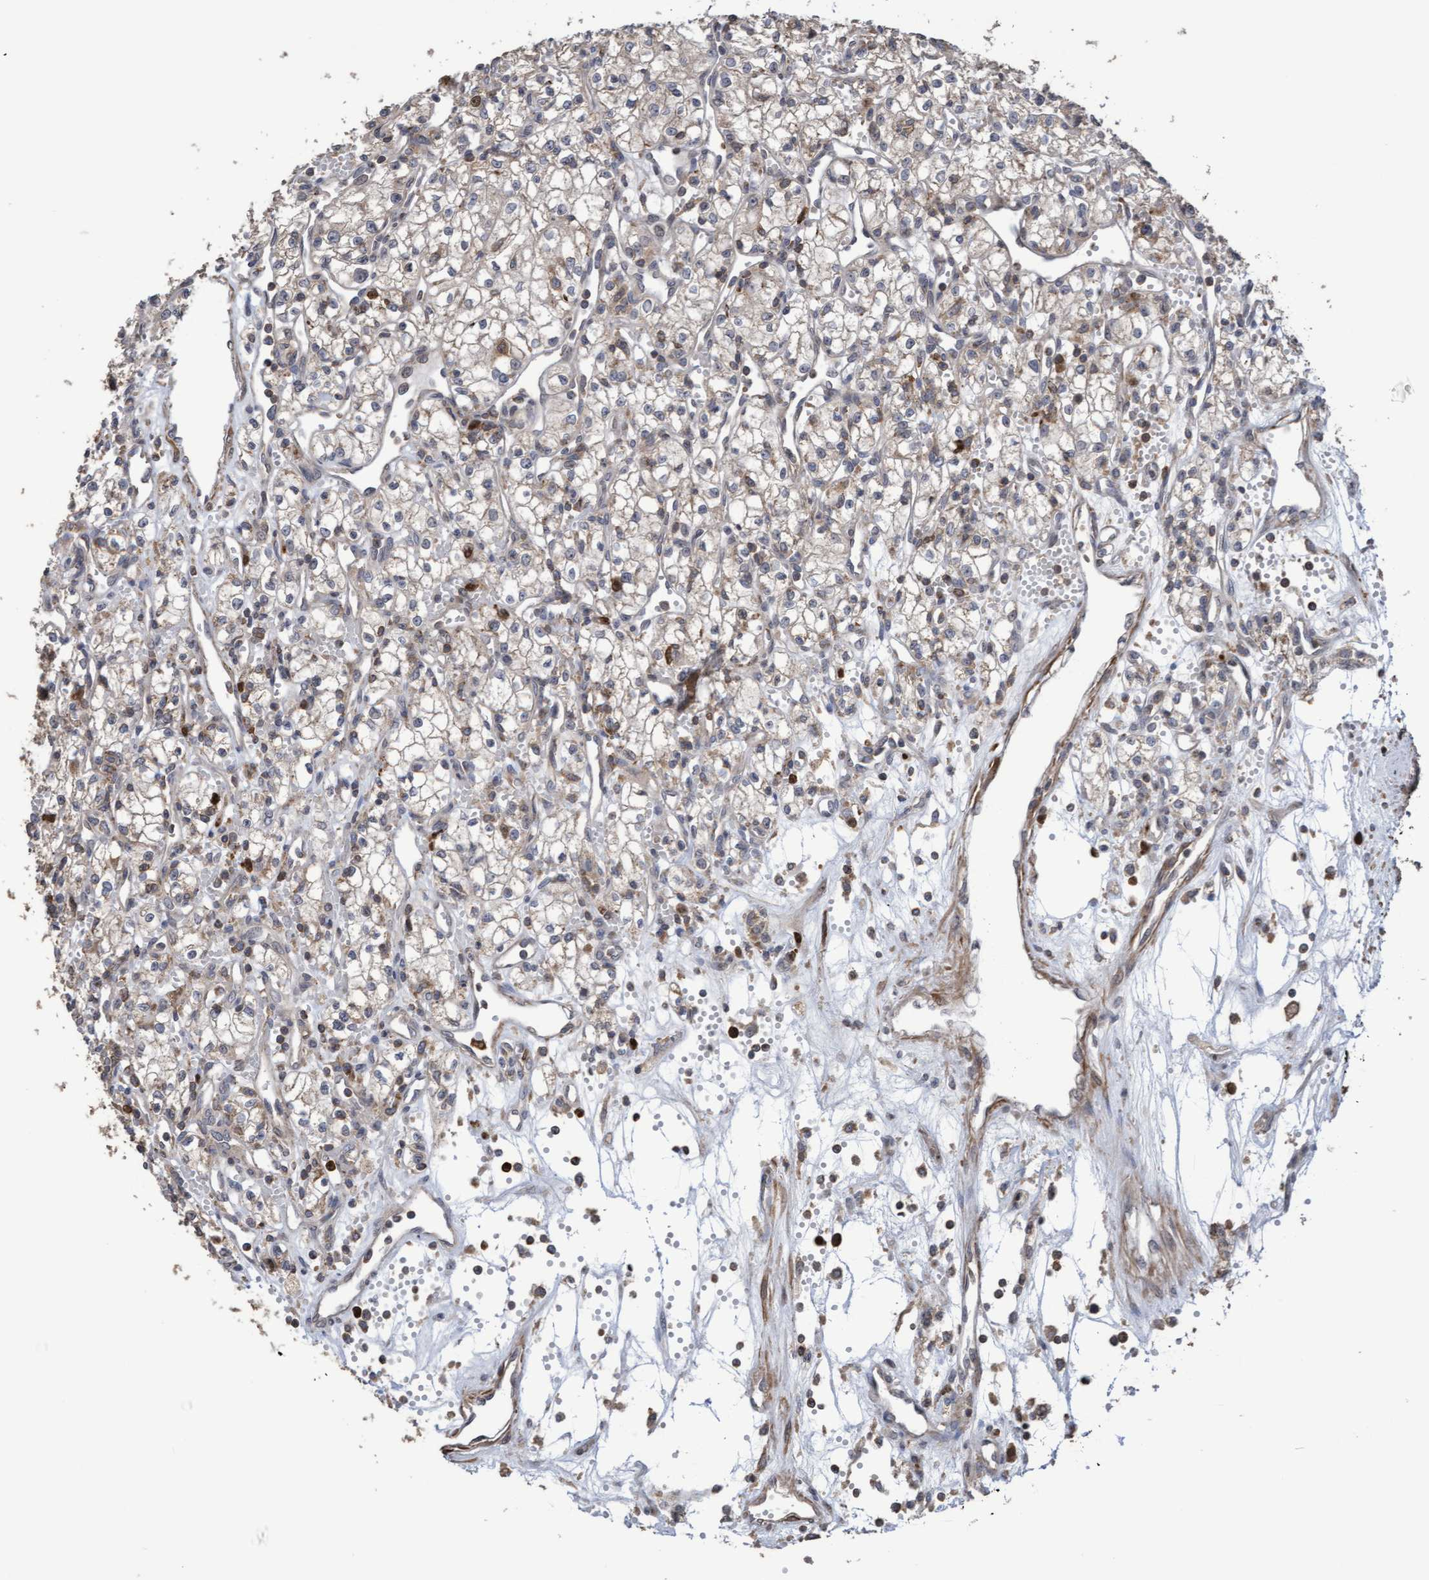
{"staining": {"intensity": "weak", "quantity": "<25%", "location": "cytoplasmic/membranous"}, "tissue": "renal cancer", "cell_type": "Tumor cells", "image_type": "cancer", "snomed": [{"axis": "morphology", "description": "Adenocarcinoma, NOS"}, {"axis": "topography", "description": "Kidney"}], "caption": "Renal cancer (adenocarcinoma) was stained to show a protein in brown. There is no significant staining in tumor cells.", "gene": "SLBP", "patient": {"sex": "male", "age": 59}}